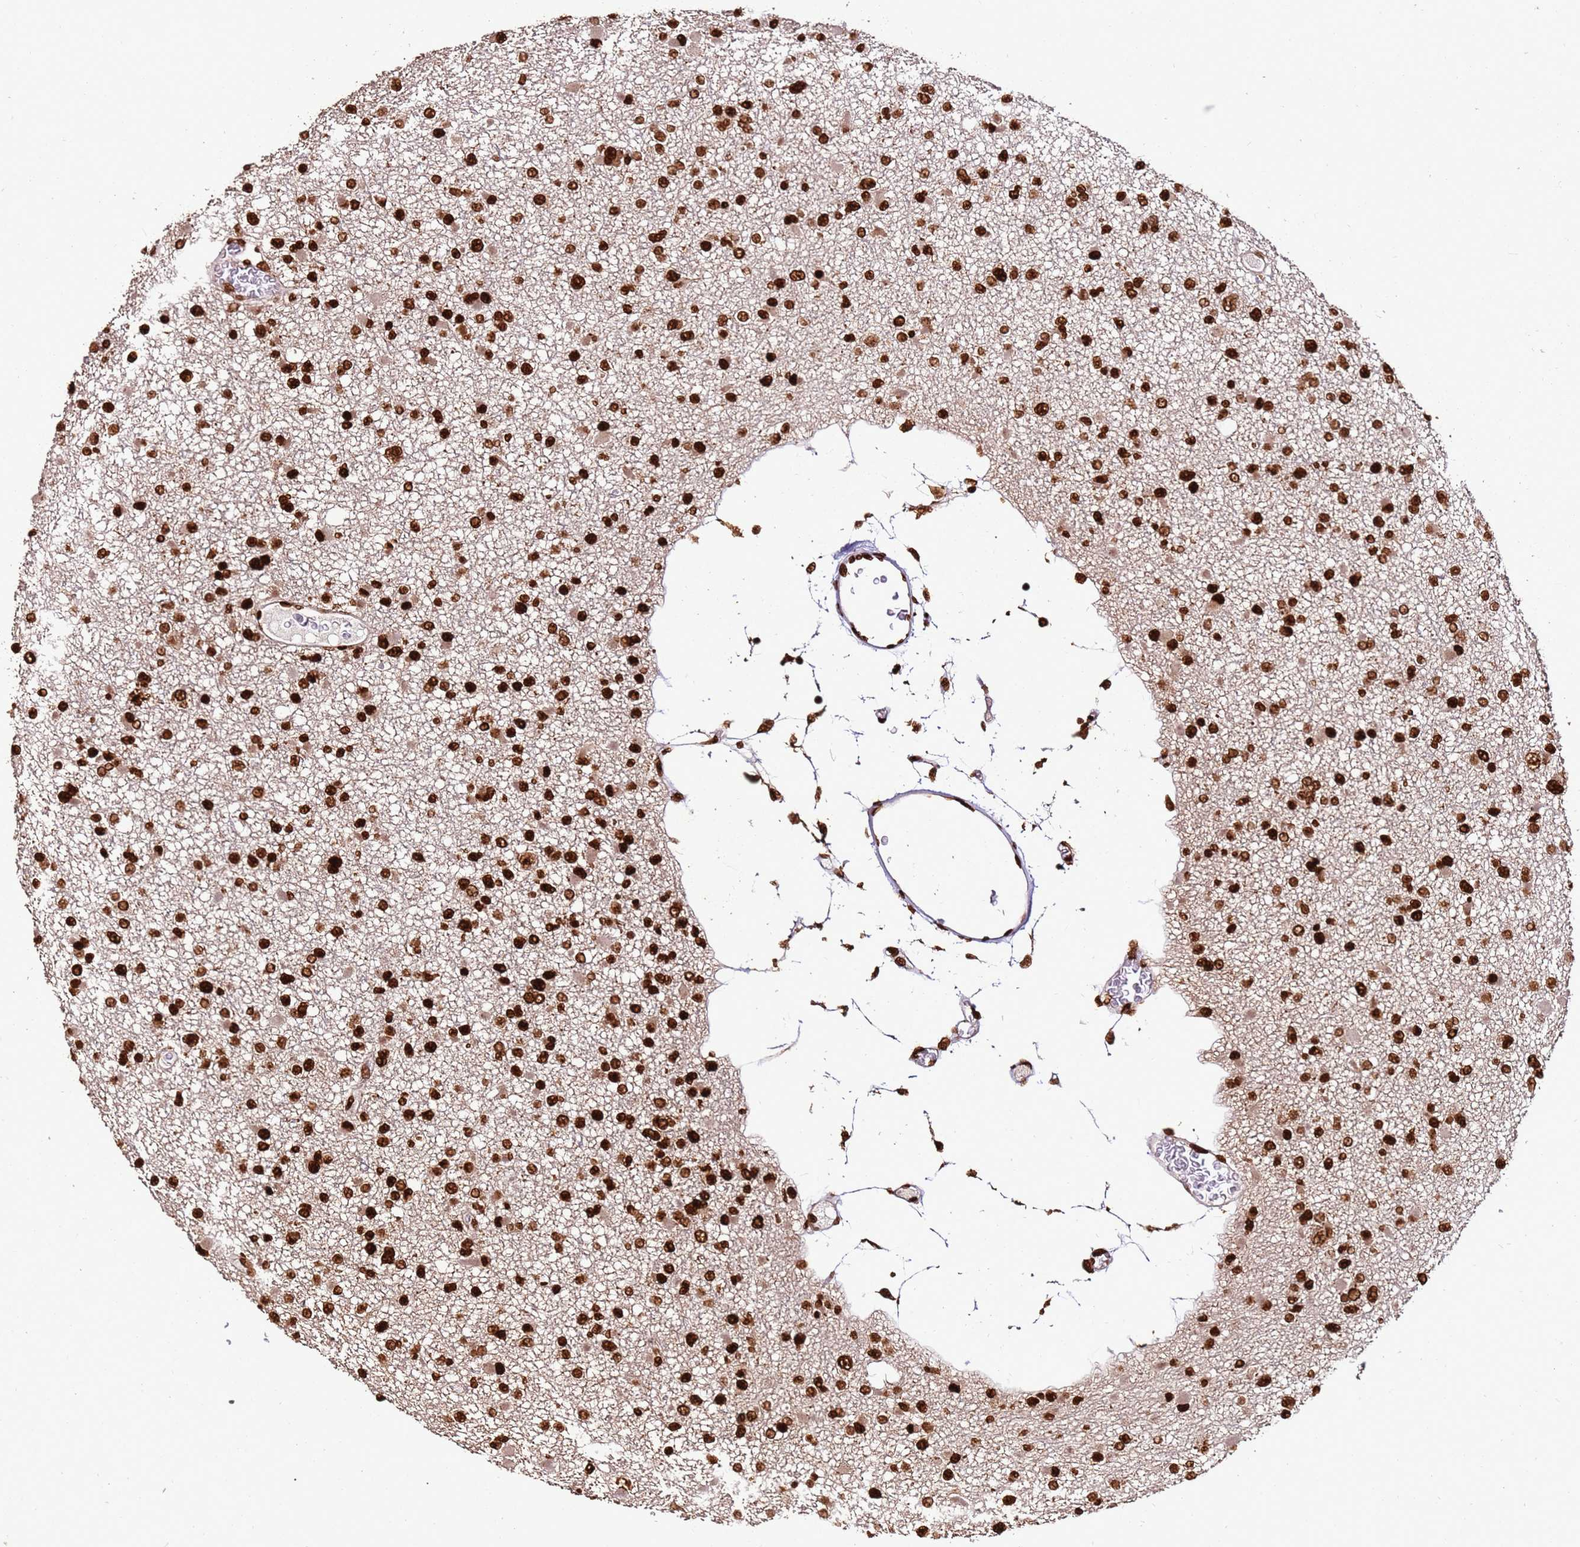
{"staining": {"intensity": "strong", "quantity": ">75%", "location": "nuclear"}, "tissue": "glioma", "cell_type": "Tumor cells", "image_type": "cancer", "snomed": [{"axis": "morphology", "description": "Glioma, malignant, Low grade"}, {"axis": "topography", "description": "Brain"}], "caption": "Glioma stained for a protein demonstrates strong nuclear positivity in tumor cells.", "gene": "HNRNPAB", "patient": {"sex": "female", "age": 22}}